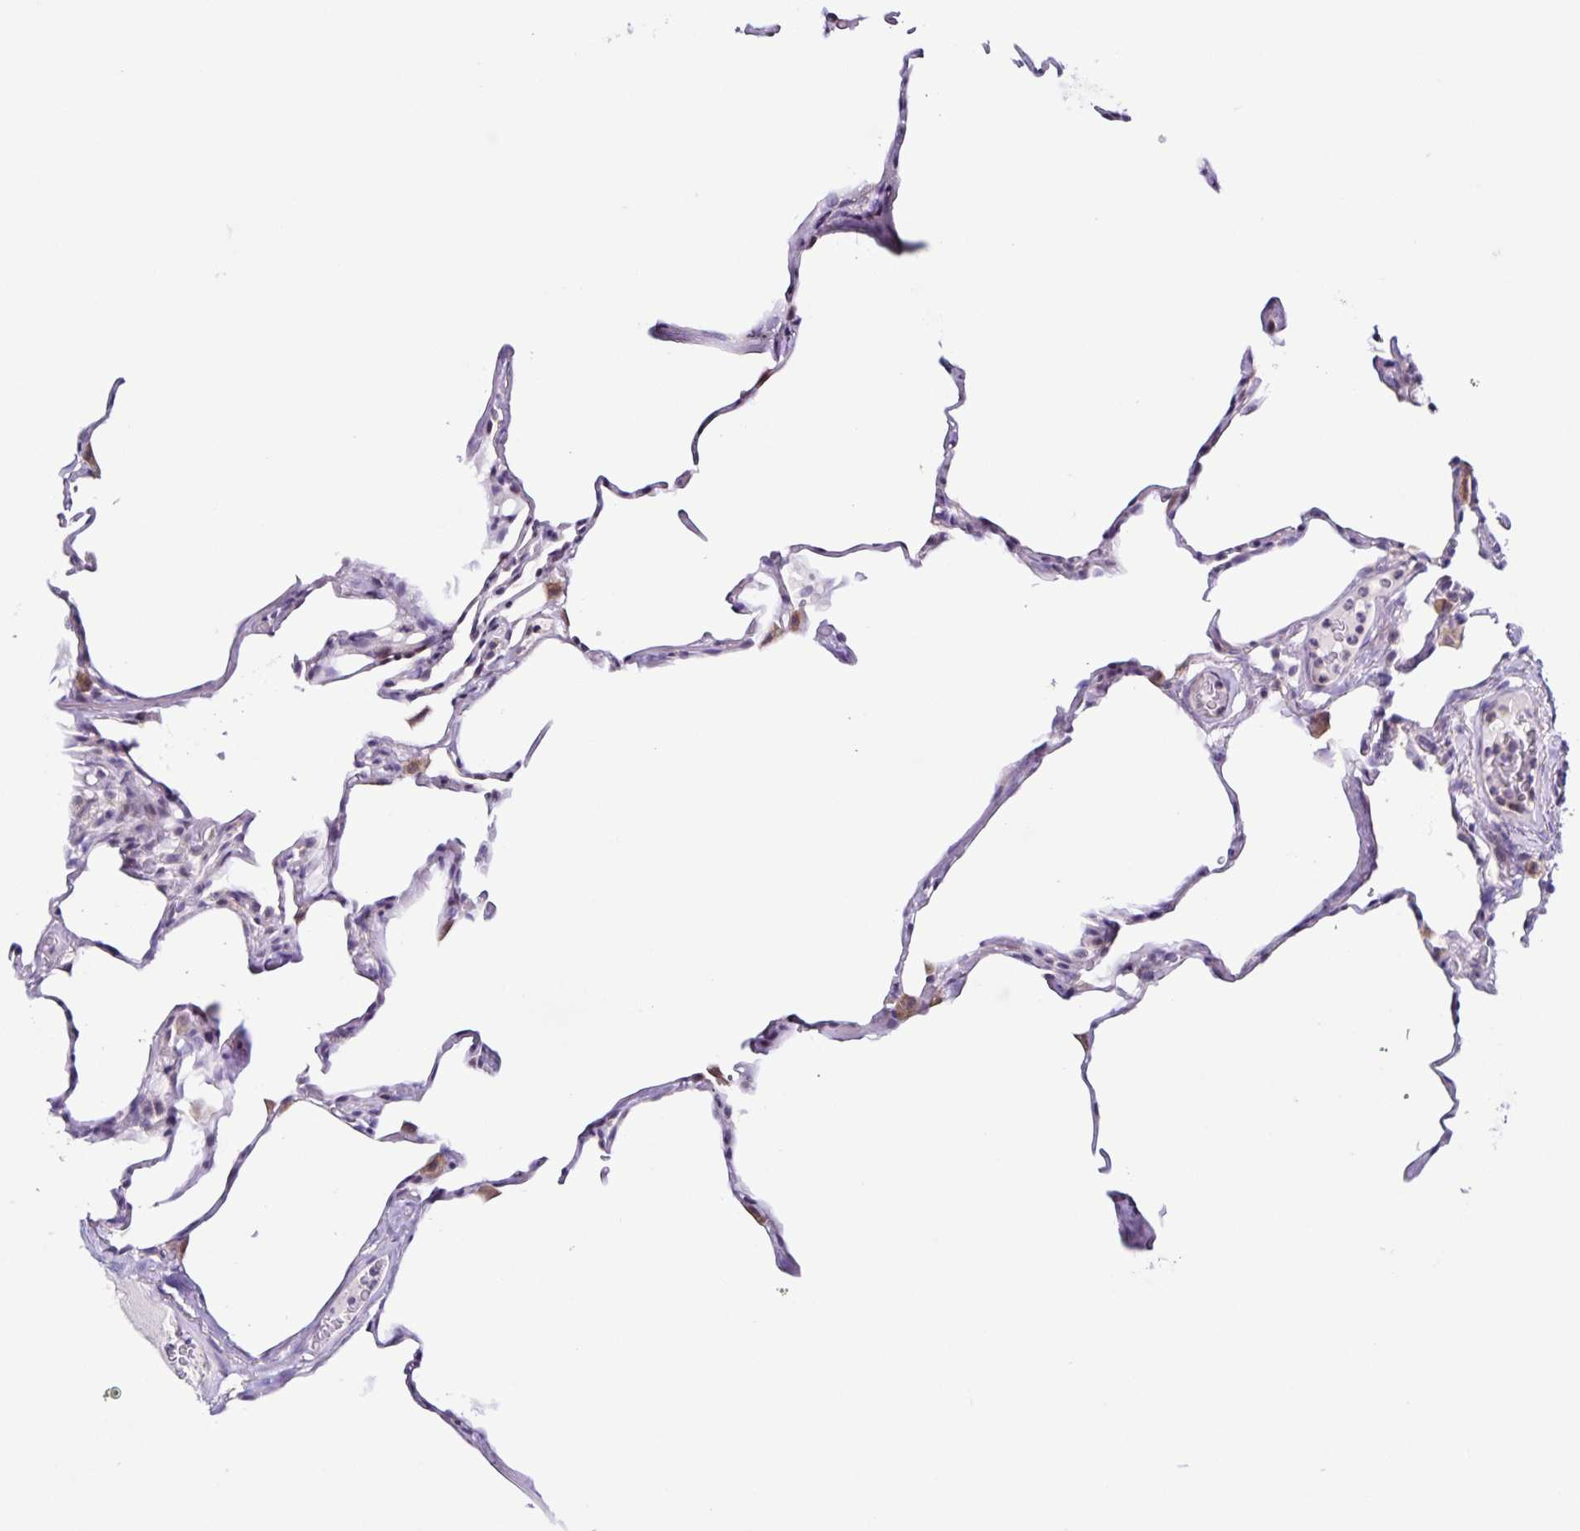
{"staining": {"intensity": "weak", "quantity": "<25%", "location": "cytoplasmic/membranous"}, "tissue": "lung", "cell_type": "Alveolar cells", "image_type": "normal", "snomed": [{"axis": "morphology", "description": "Normal tissue, NOS"}, {"axis": "topography", "description": "Lung"}], "caption": "Immunohistochemistry (IHC) of normal human lung demonstrates no expression in alveolar cells.", "gene": "RNFT2", "patient": {"sex": "male", "age": 65}}